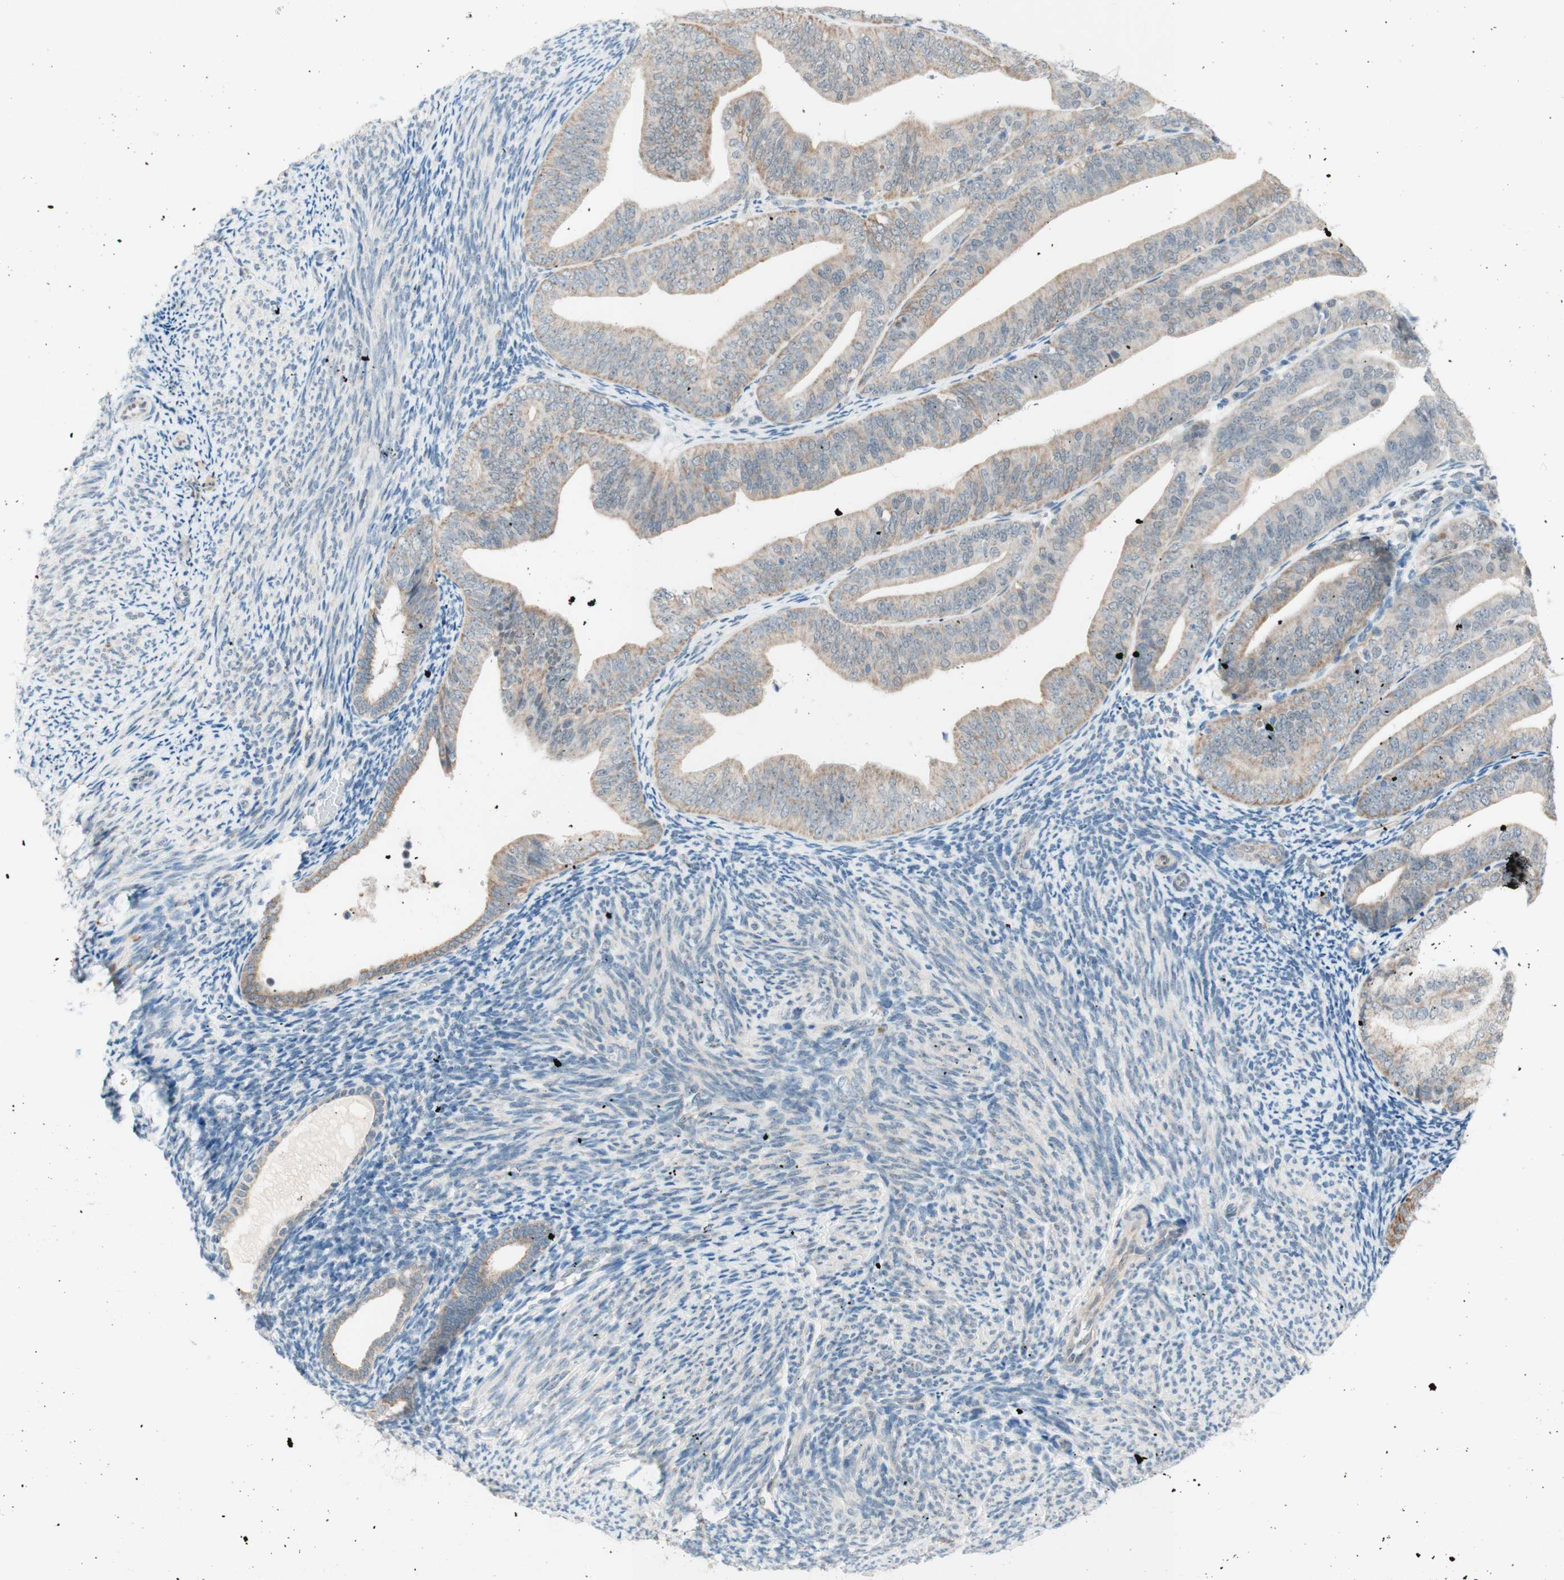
{"staining": {"intensity": "weak", "quantity": "25%-75%", "location": "cytoplasmic/membranous"}, "tissue": "endometrial cancer", "cell_type": "Tumor cells", "image_type": "cancer", "snomed": [{"axis": "morphology", "description": "Adenocarcinoma, NOS"}, {"axis": "topography", "description": "Endometrium"}], "caption": "Protein staining of adenocarcinoma (endometrial) tissue reveals weak cytoplasmic/membranous positivity in about 25%-75% of tumor cells. (DAB = brown stain, brightfield microscopy at high magnification).", "gene": "JPH1", "patient": {"sex": "female", "age": 63}}